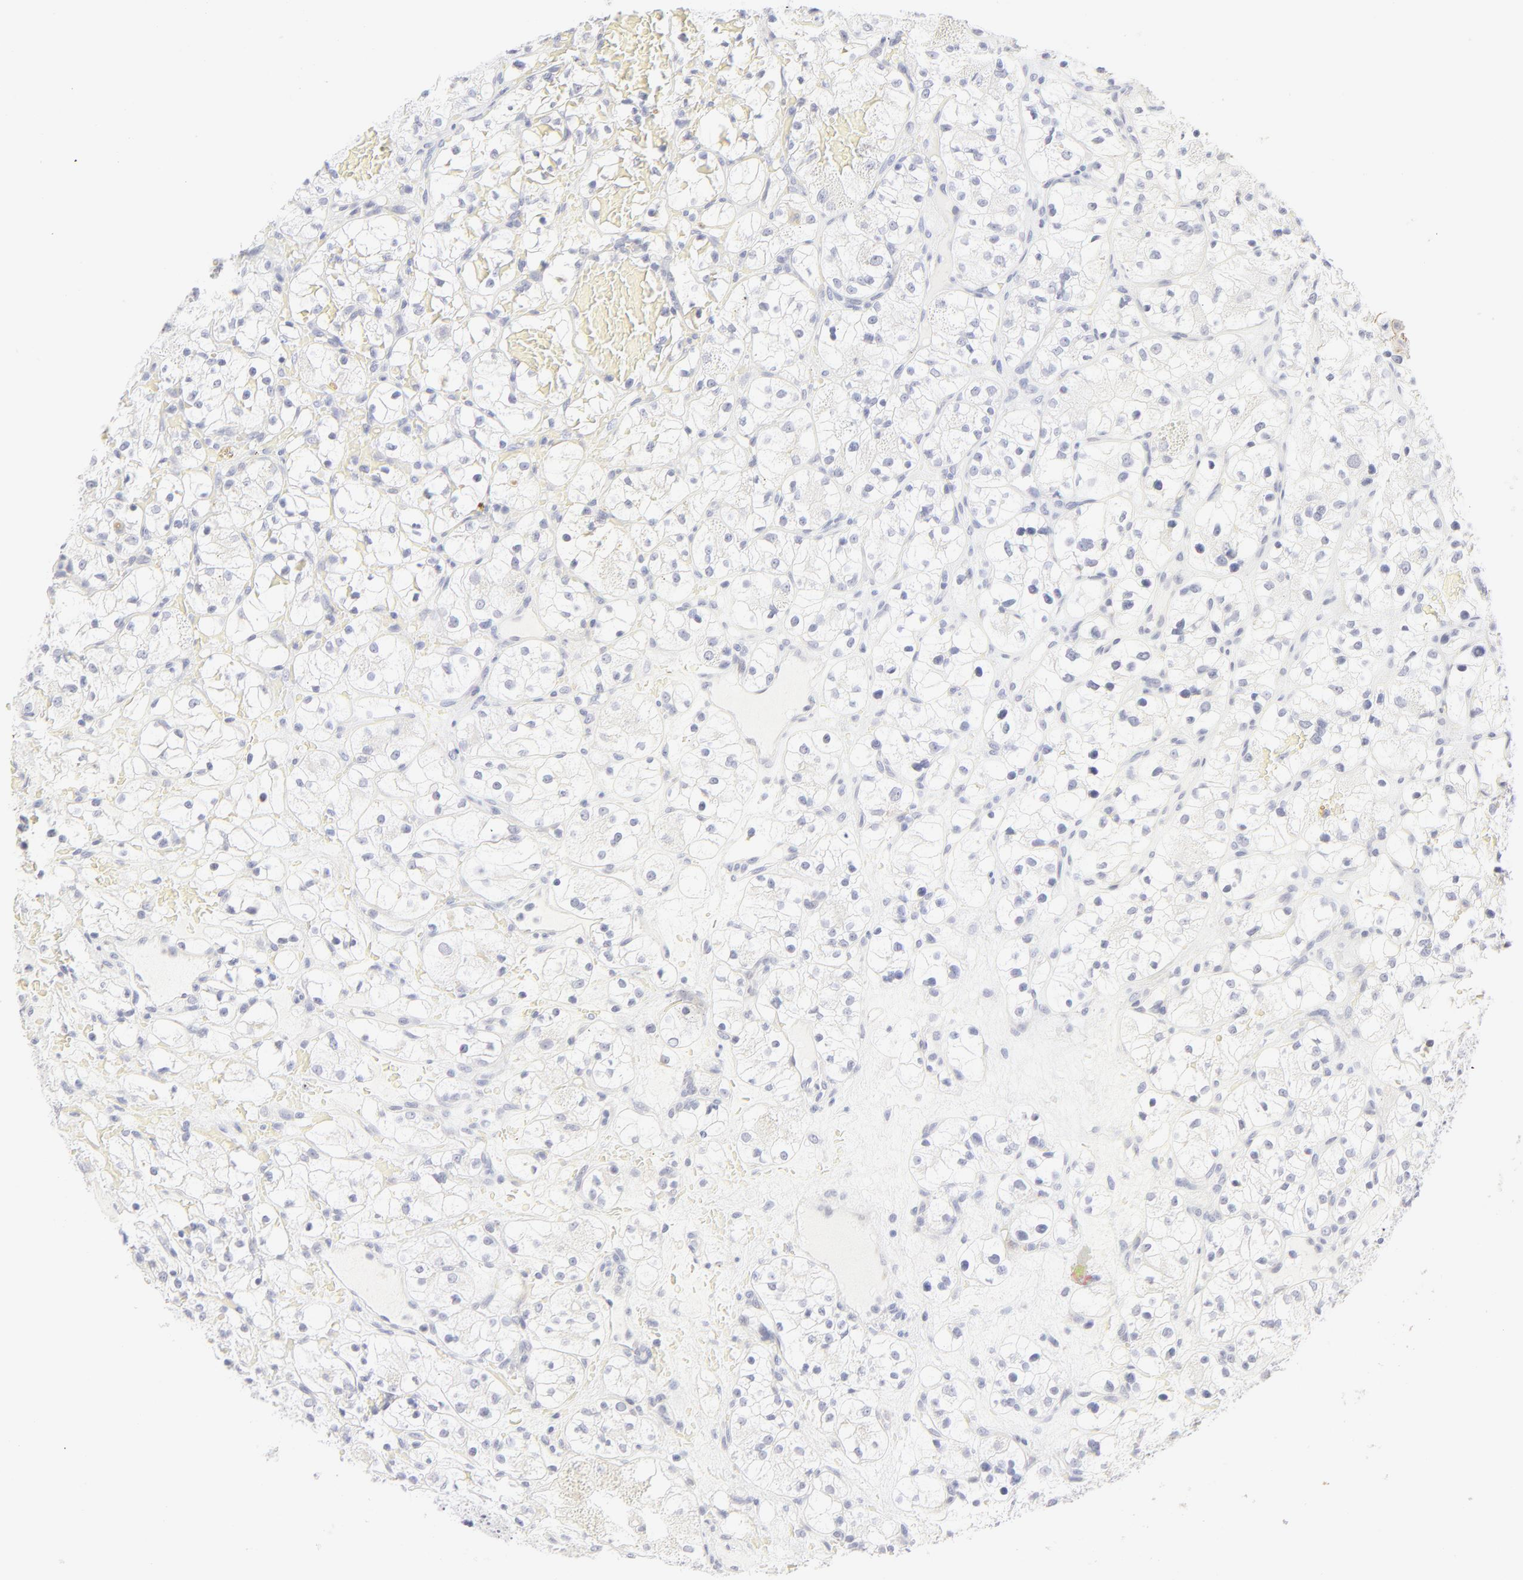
{"staining": {"intensity": "negative", "quantity": "none", "location": "none"}, "tissue": "renal cancer", "cell_type": "Tumor cells", "image_type": "cancer", "snomed": [{"axis": "morphology", "description": "Adenocarcinoma, NOS"}, {"axis": "topography", "description": "Kidney"}], "caption": "Image shows no protein expression in tumor cells of renal adenocarcinoma tissue.", "gene": "NPNT", "patient": {"sex": "female", "age": 60}}